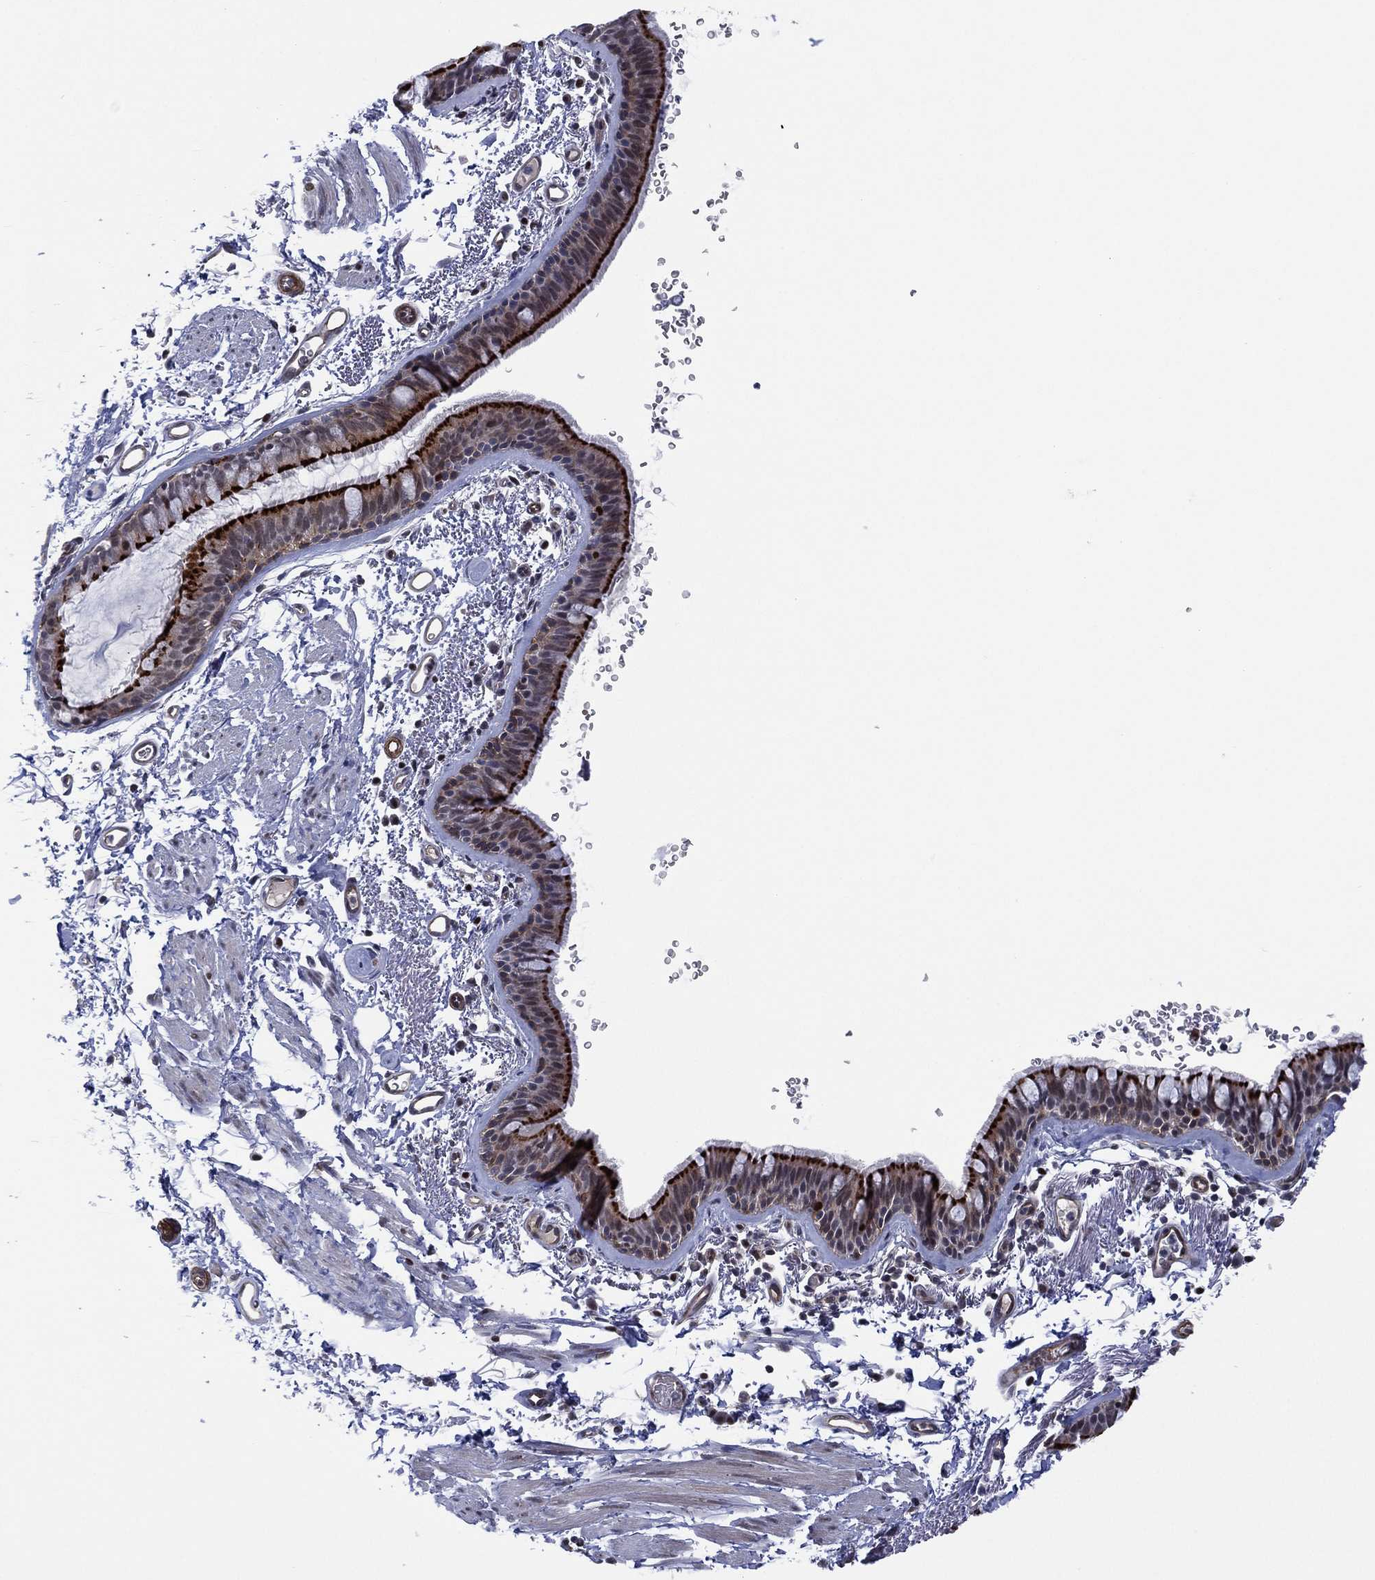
{"staining": {"intensity": "strong", "quantity": ">75%", "location": "cytoplasmic/membranous"}, "tissue": "bronchus", "cell_type": "Respiratory epithelial cells", "image_type": "normal", "snomed": [{"axis": "morphology", "description": "Normal tissue, NOS"}, {"axis": "topography", "description": "Lymph node"}, {"axis": "topography", "description": "Bronchus"}], "caption": "Protein analysis of benign bronchus exhibits strong cytoplasmic/membranous staining in approximately >75% of respiratory epithelial cells.", "gene": "GSE1", "patient": {"sex": "female", "age": 70}}